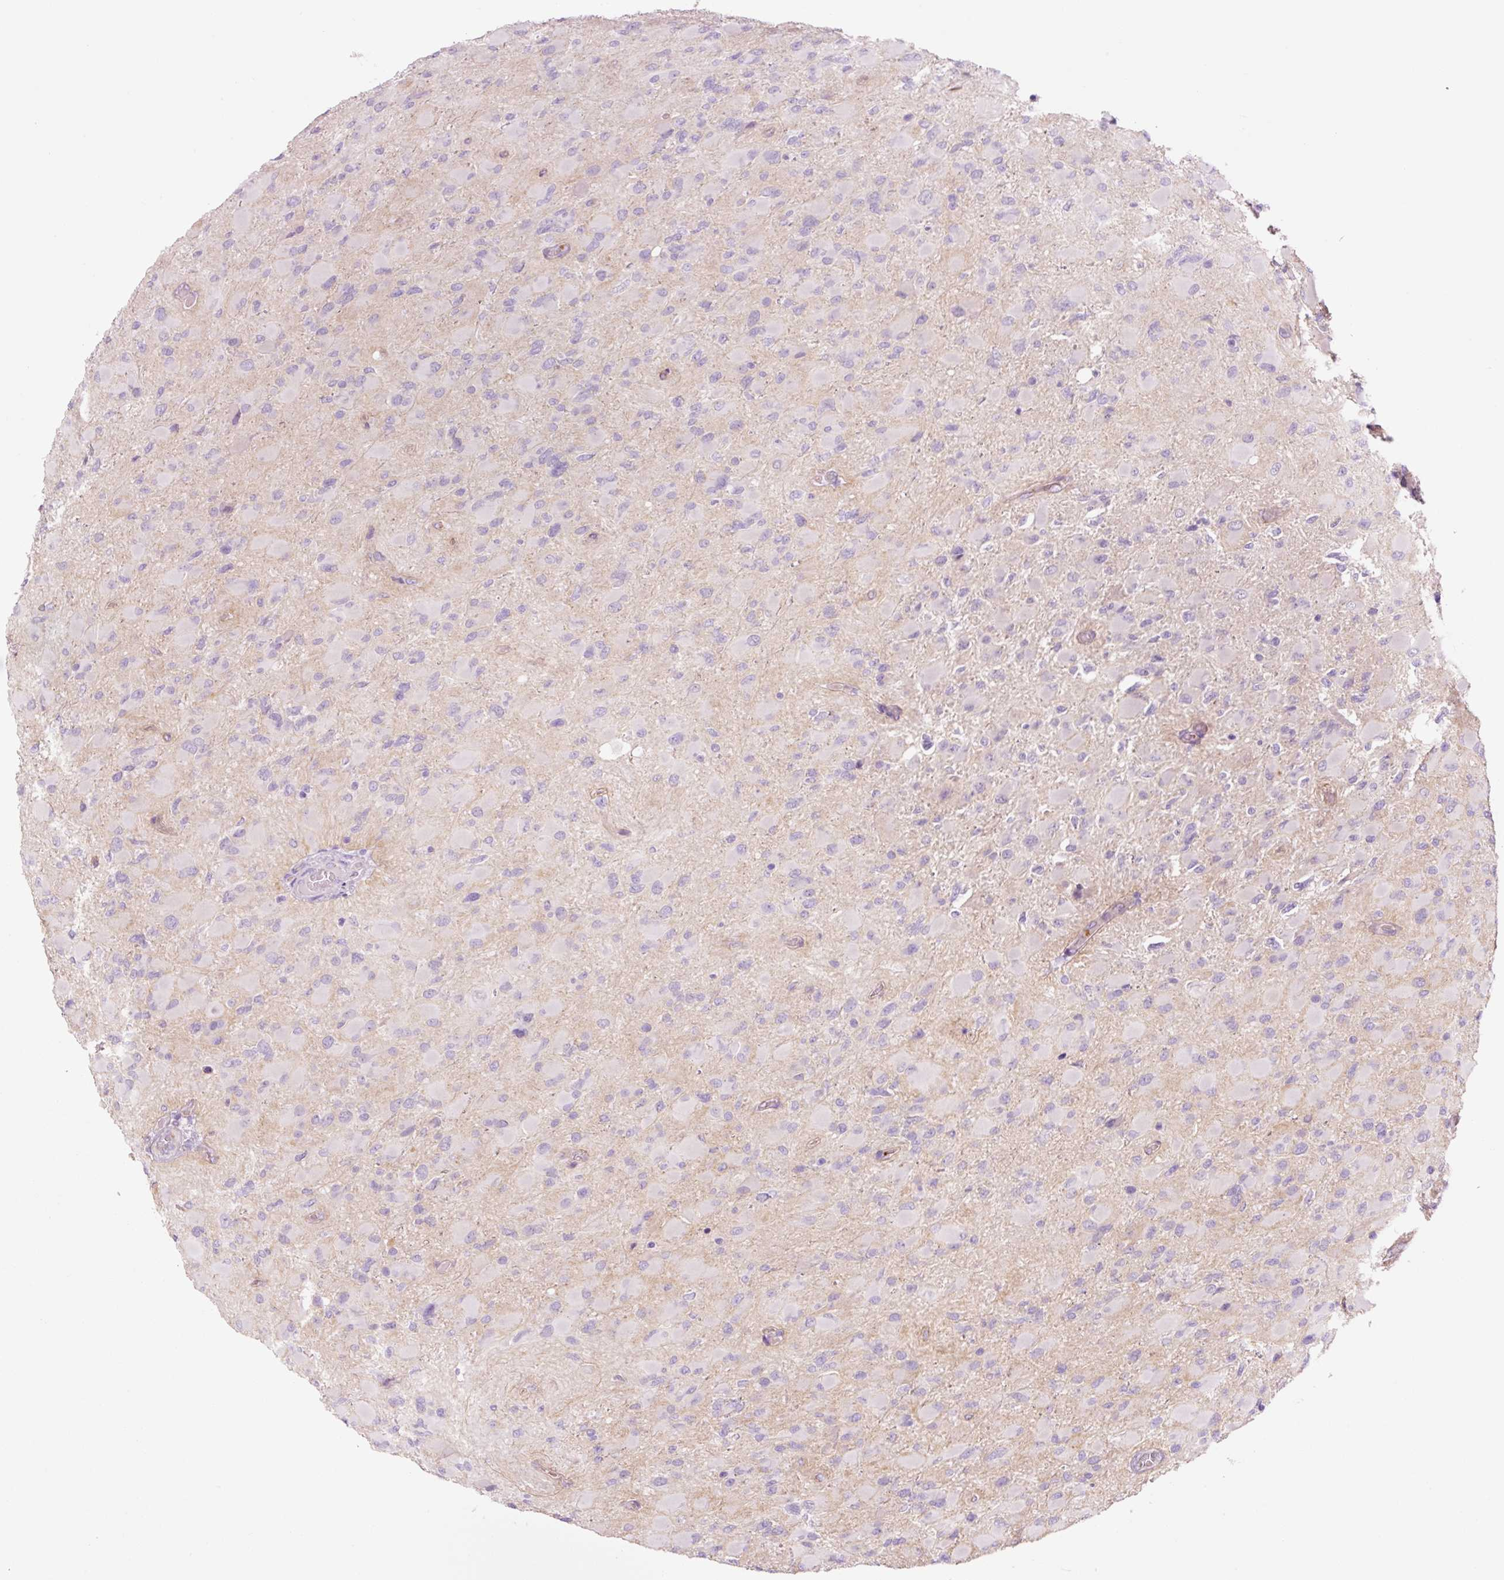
{"staining": {"intensity": "negative", "quantity": "none", "location": "none"}, "tissue": "glioma", "cell_type": "Tumor cells", "image_type": "cancer", "snomed": [{"axis": "morphology", "description": "Glioma, malignant, High grade"}, {"axis": "topography", "description": "Cerebral cortex"}], "caption": "Malignant glioma (high-grade) was stained to show a protein in brown. There is no significant expression in tumor cells.", "gene": "HSPA4L", "patient": {"sex": "female", "age": 36}}